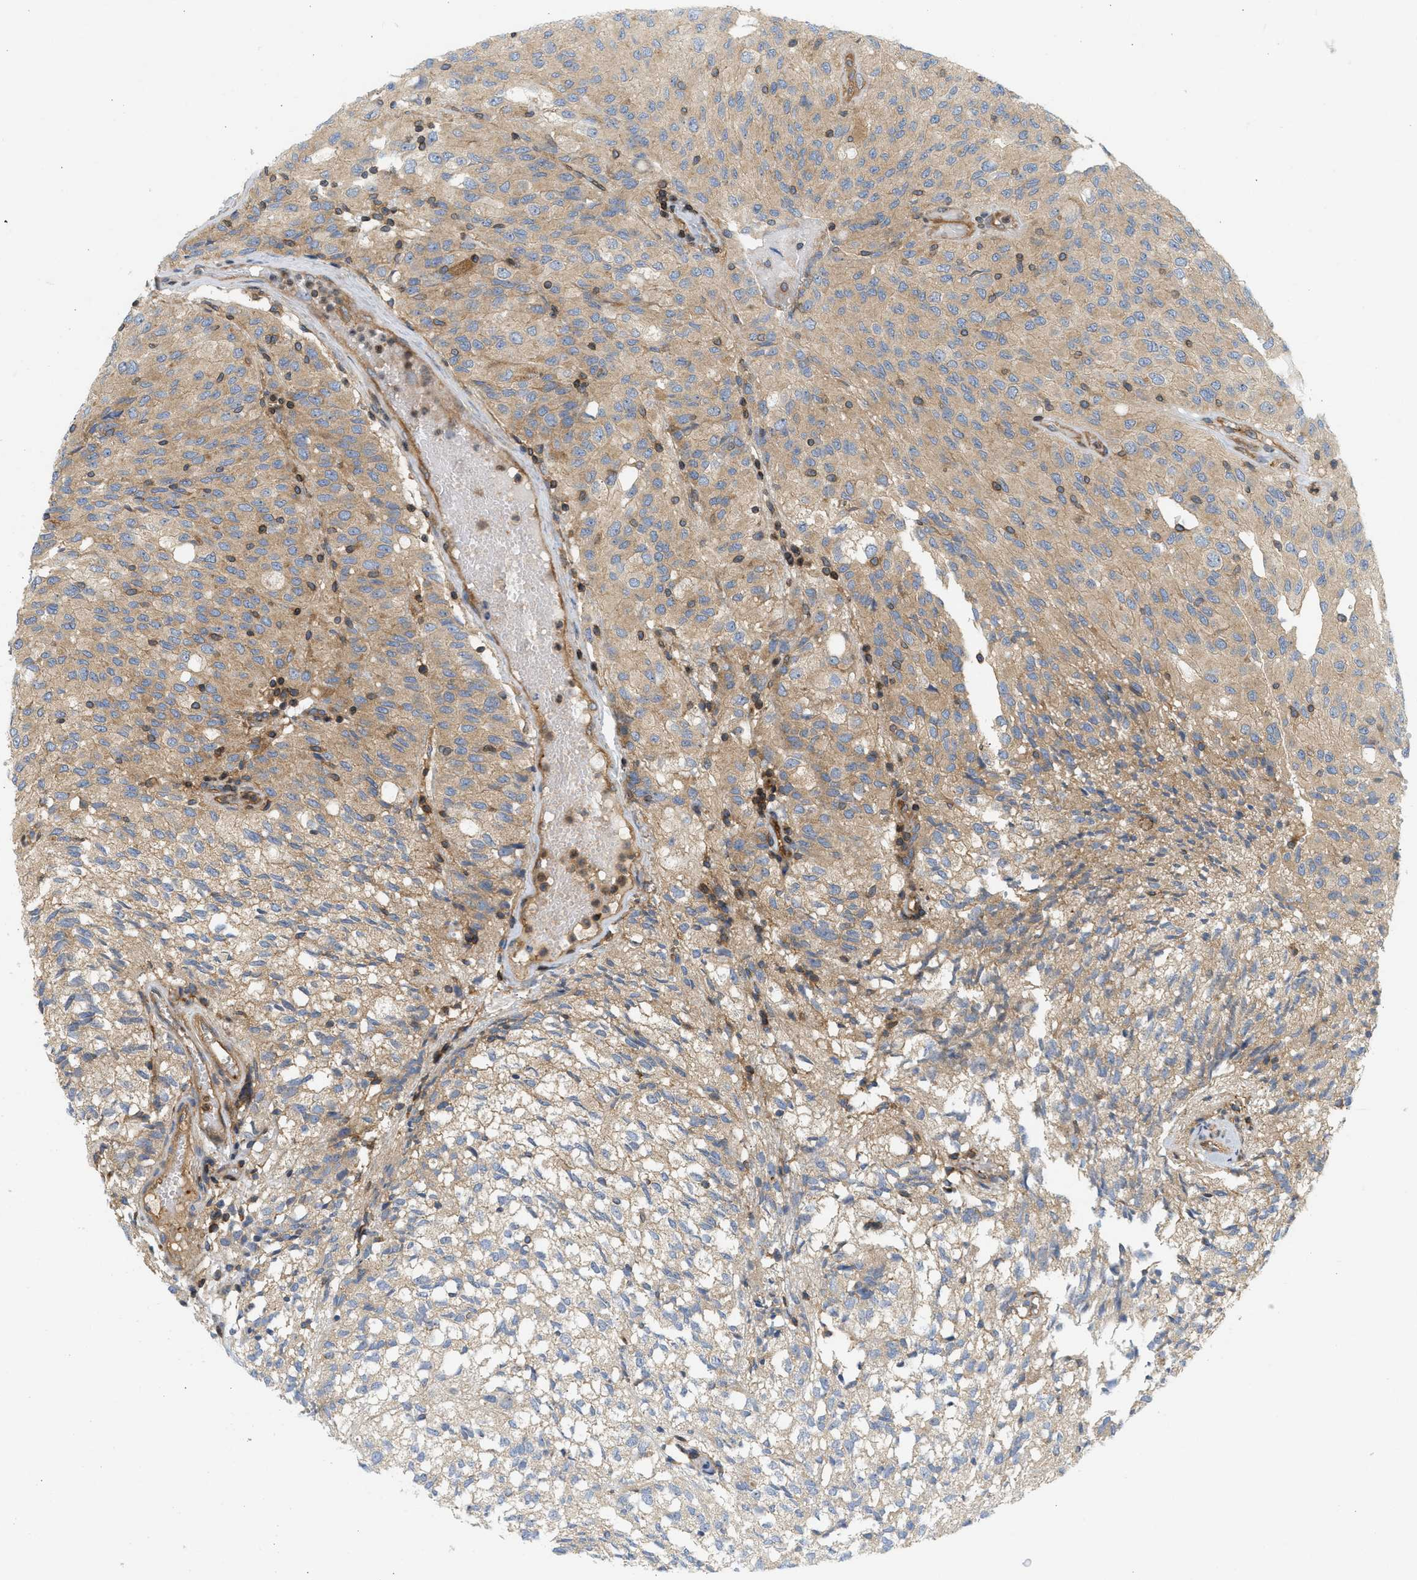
{"staining": {"intensity": "weak", "quantity": "25%-75%", "location": "cytoplasmic/membranous"}, "tissue": "glioma", "cell_type": "Tumor cells", "image_type": "cancer", "snomed": [{"axis": "morphology", "description": "Glioma, malignant, High grade"}, {"axis": "topography", "description": "Brain"}], "caption": "The photomicrograph displays staining of glioma, revealing weak cytoplasmic/membranous protein expression (brown color) within tumor cells.", "gene": "STRN", "patient": {"sex": "male", "age": 32}}